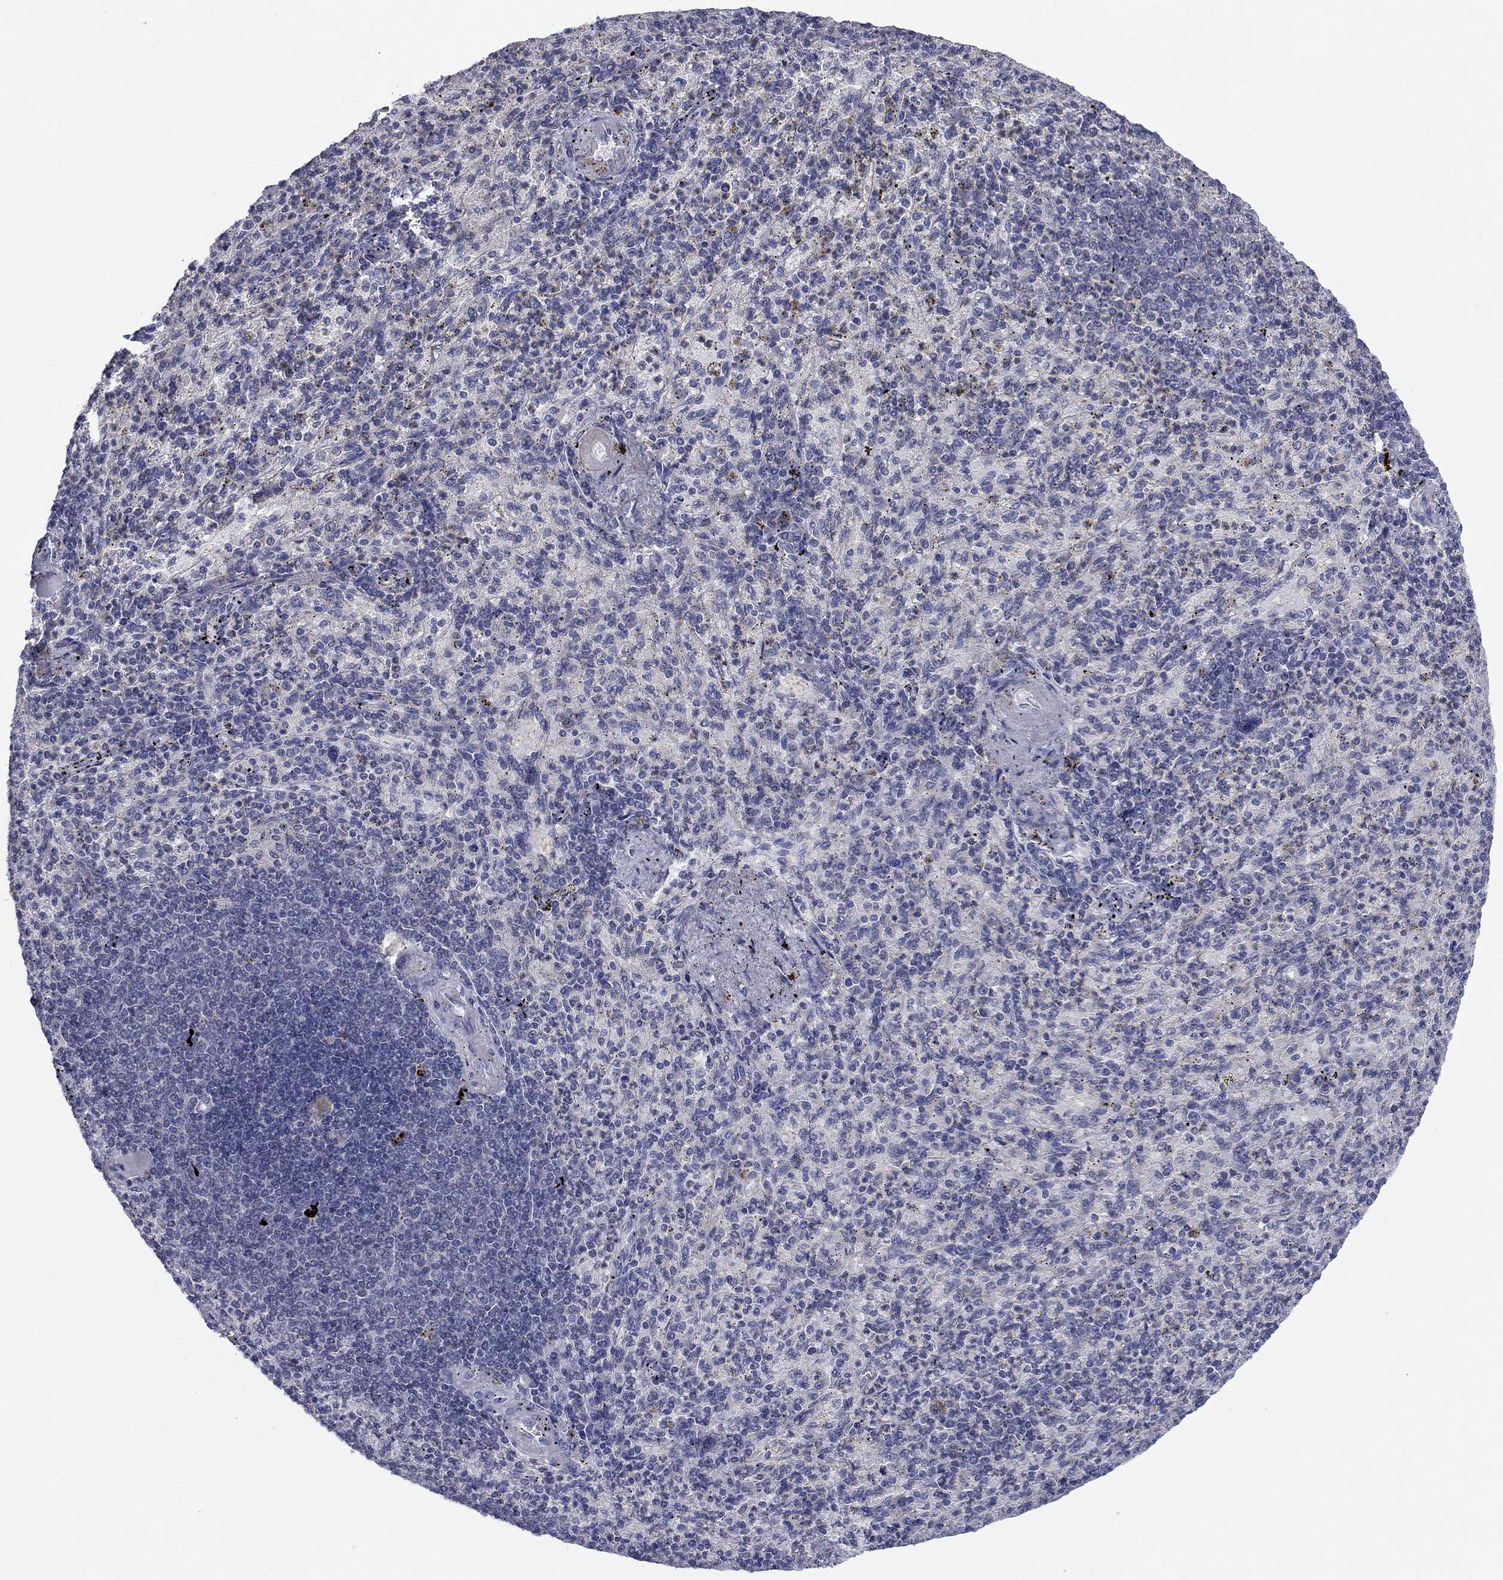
{"staining": {"intensity": "negative", "quantity": "none", "location": "none"}, "tissue": "spleen", "cell_type": "Cells in red pulp", "image_type": "normal", "snomed": [{"axis": "morphology", "description": "Normal tissue, NOS"}, {"axis": "topography", "description": "Spleen"}], "caption": "High magnification brightfield microscopy of unremarkable spleen stained with DAB (3,3'-diaminobenzidine) (brown) and counterstained with hematoxylin (blue): cells in red pulp show no significant positivity.", "gene": "GRHPR", "patient": {"sex": "female", "age": 74}}